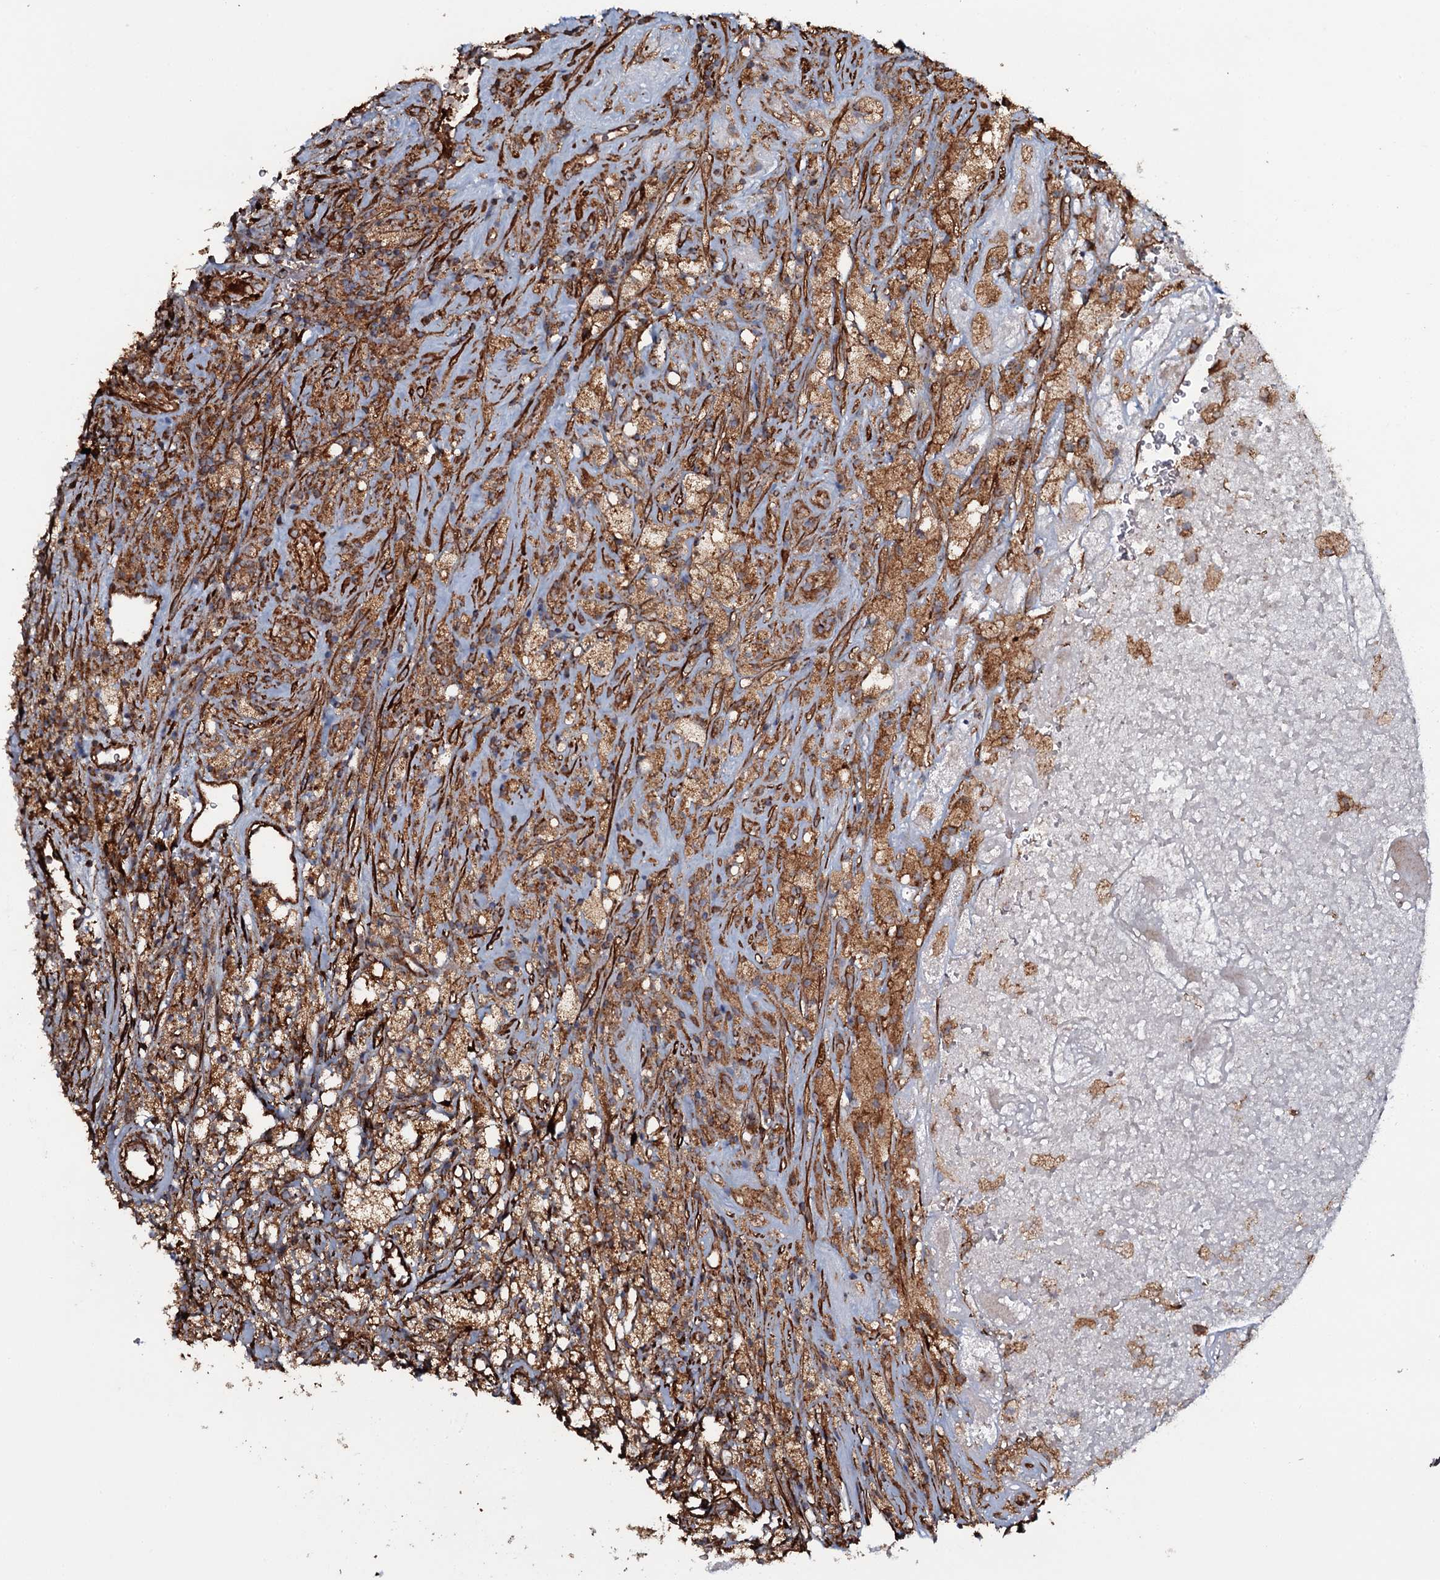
{"staining": {"intensity": "moderate", "quantity": ">75%", "location": "cytoplasmic/membranous"}, "tissue": "glioma", "cell_type": "Tumor cells", "image_type": "cancer", "snomed": [{"axis": "morphology", "description": "Glioma, malignant, High grade"}, {"axis": "topography", "description": "Brain"}], "caption": "Glioma stained with a brown dye reveals moderate cytoplasmic/membranous positive staining in approximately >75% of tumor cells.", "gene": "VWA8", "patient": {"sex": "male", "age": 69}}